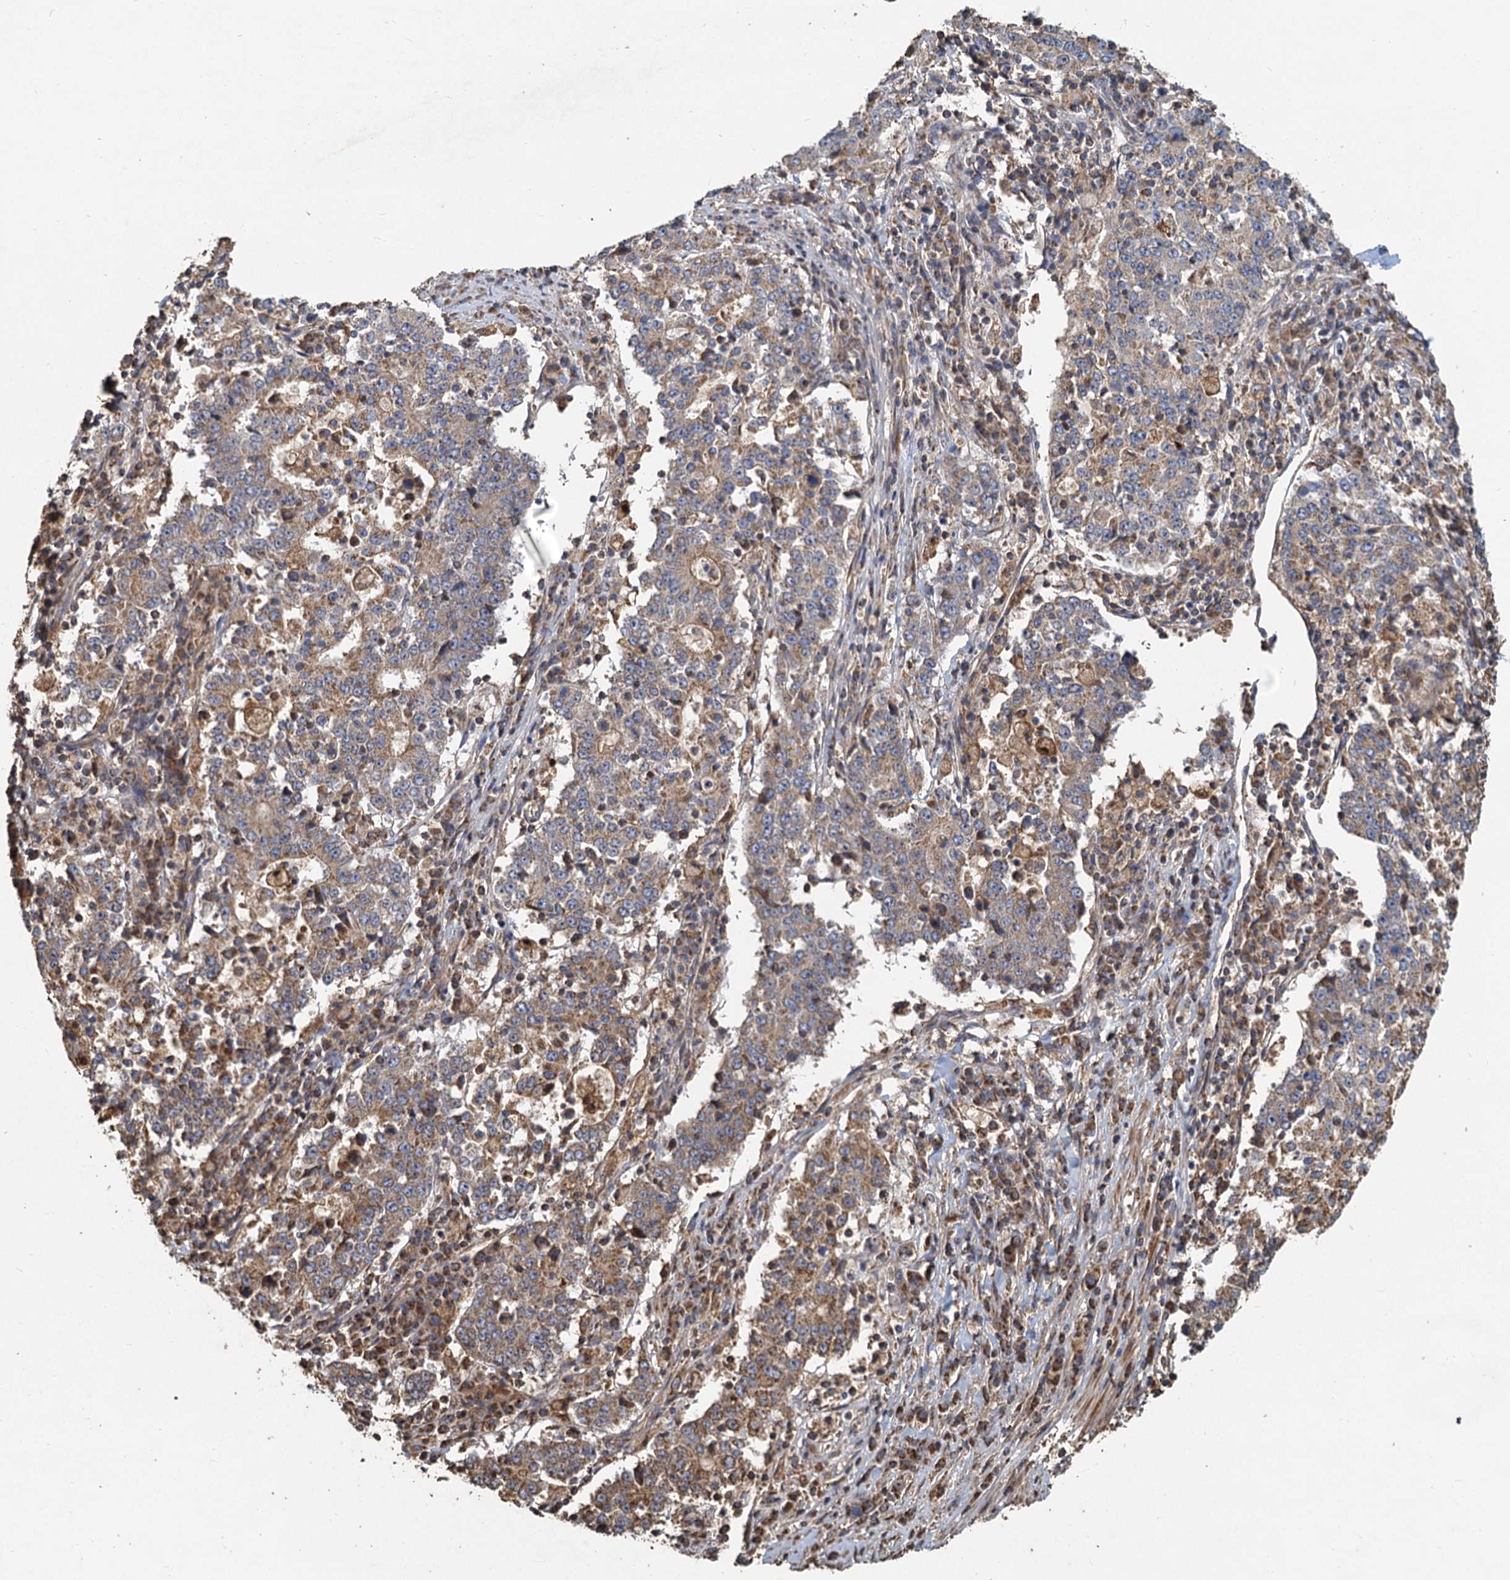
{"staining": {"intensity": "weak", "quantity": "25%-75%", "location": "cytoplasmic/membranous"}, "tissue": "stomach cancer", "cell_type": "Tumor cells", "image_type": "cancer", "snomed": [{"axis": "morphology", "description": "Adenocarcinoma, NOS"}, {"axis": "topography", "description": "Stomach"}], "caption": "Immunohistochemistry of stomach adenocarcinoma demonstrates low levels of weak cytoplasmic/membranous expression in about 25%-75% of tumor cells.", "gene": "SDS", "patient": {"sex": "male", "age": 59}}